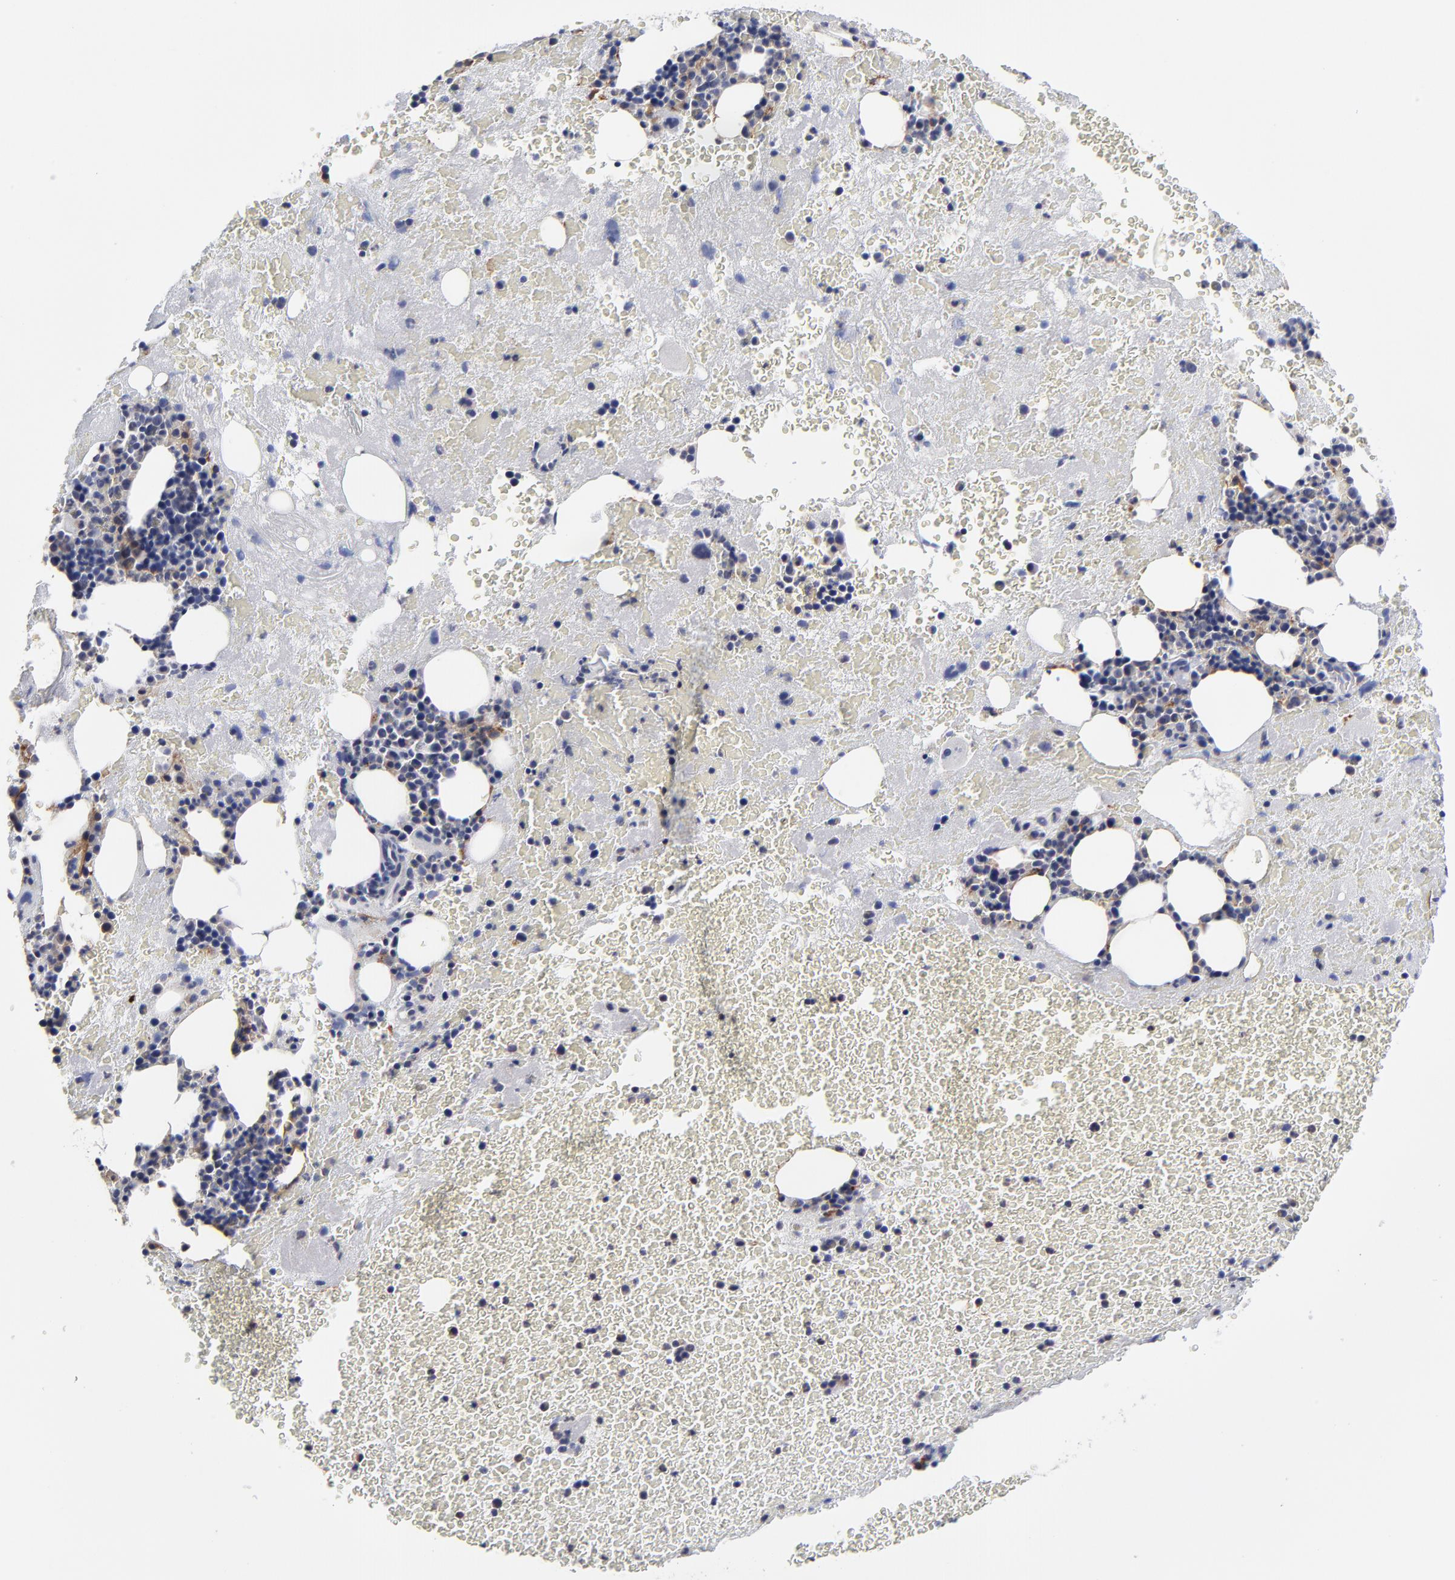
{"staining": {"intensity": "negative", "quantity": "none", "location": "none"}, "tissue": "bone marrow", "cell_type": "Hematopoietic cells", "image_type": "normal", "snomed": [{"axis": "morphology", "description": "Normal tissue, NOS"}, {"axis": "topography", "description": "Bone marrow"}], "caption": "Immunohistochemistry of normal bone marrow reveals no positivity in hematopoietic cells. (Brightfield microscopy of DAB (3,3'-diaminobenzidine) immunohistochemistry at high magnification).", "gene": "CXADR", "patient": {"sex": "male", "age": 76}}